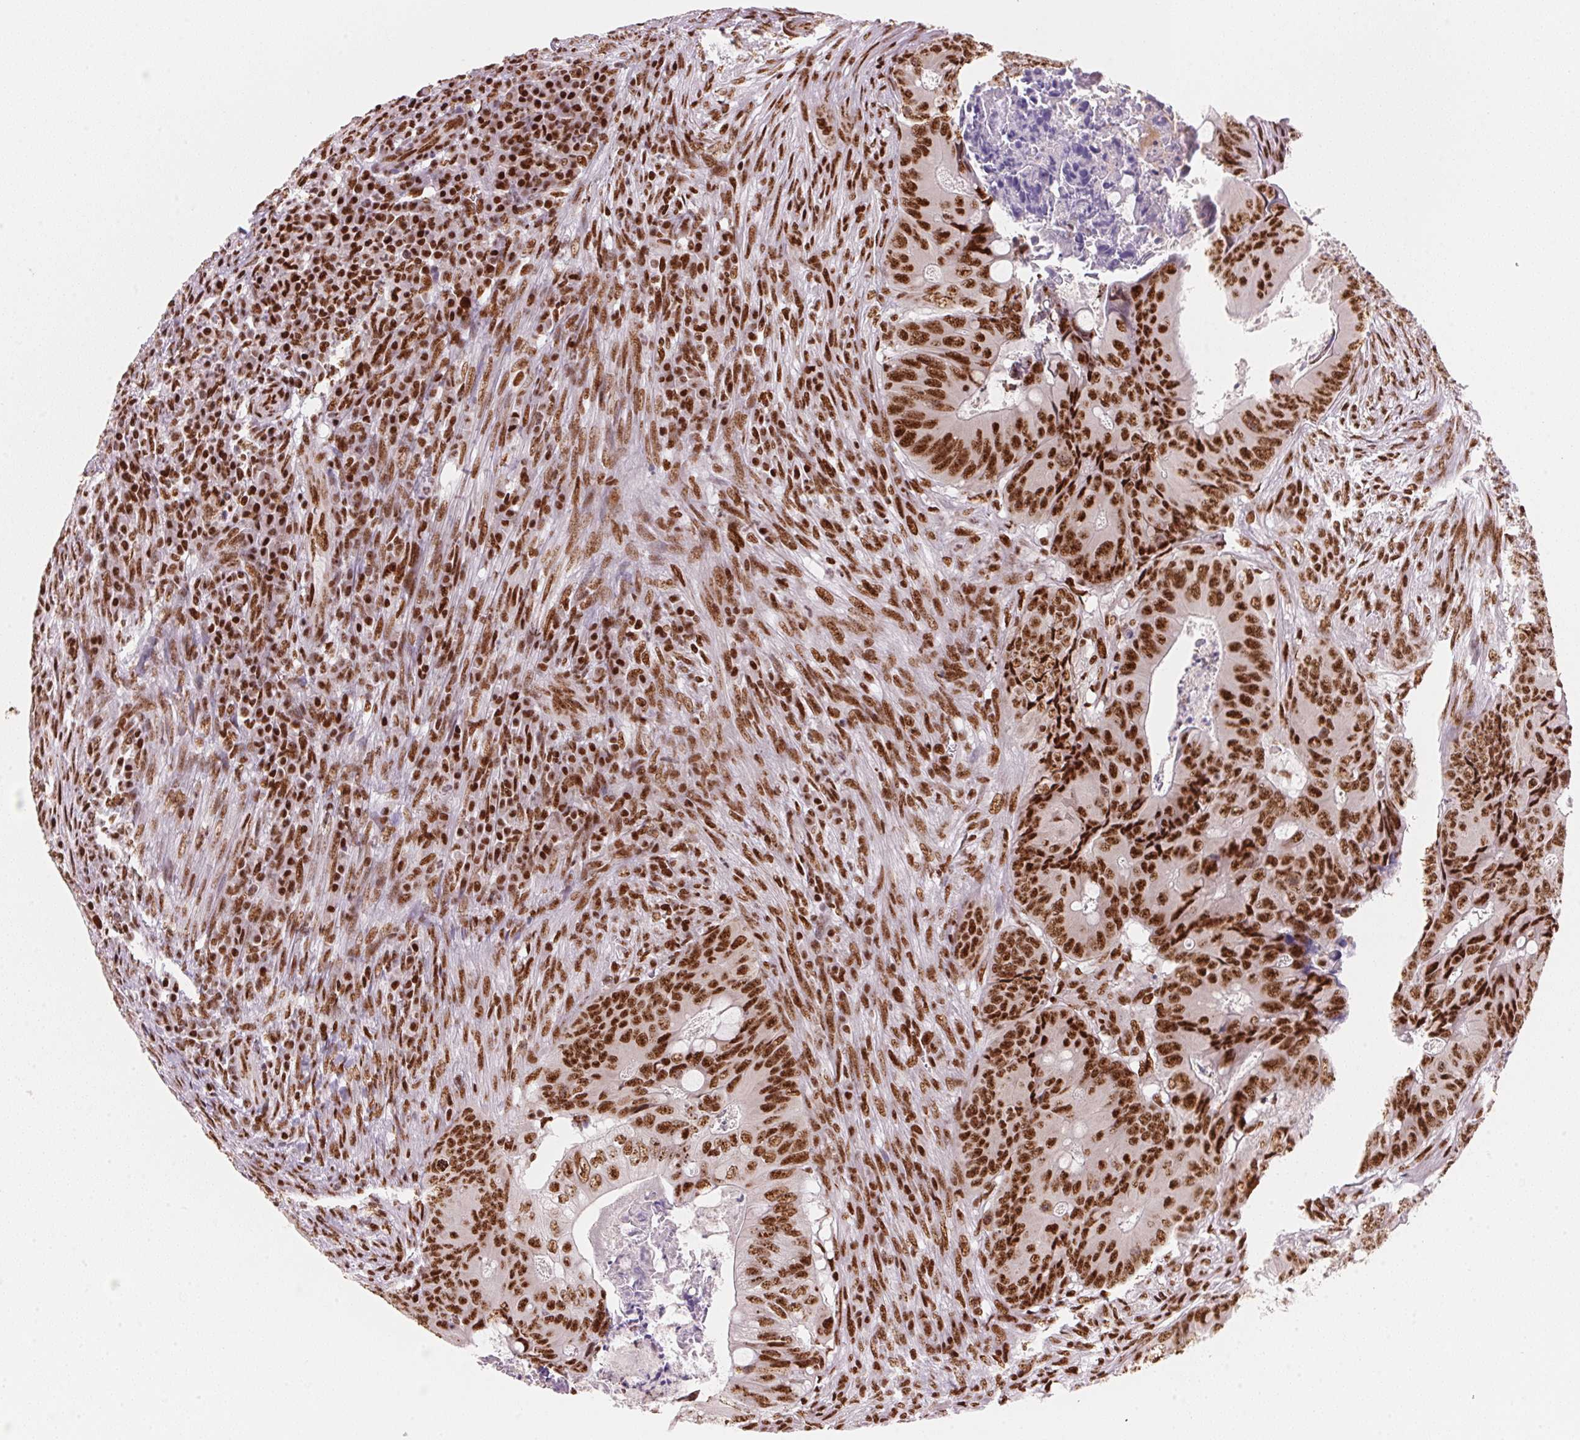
{"staining": {"intensity": "strong", "quantity": ">75%", "location": "nuclear"}, "tissue": "colorectal cancer", "cell_type": "Tumor cells", "image_type": "cancer", "snomed": [{"axis": "morphology", "description": "Adenocarcinoma, NOS"}, {"axis": "topography", "description": "Colon"}], "caption": "Immunohistochemical staining of human adenocarcinoma (colorectal) demonstrates high levels of strong nuclear protein expression in about >75% of tumor cells.", "gene": "NXF1", "patient": {"sex": "female", "age": 74}}